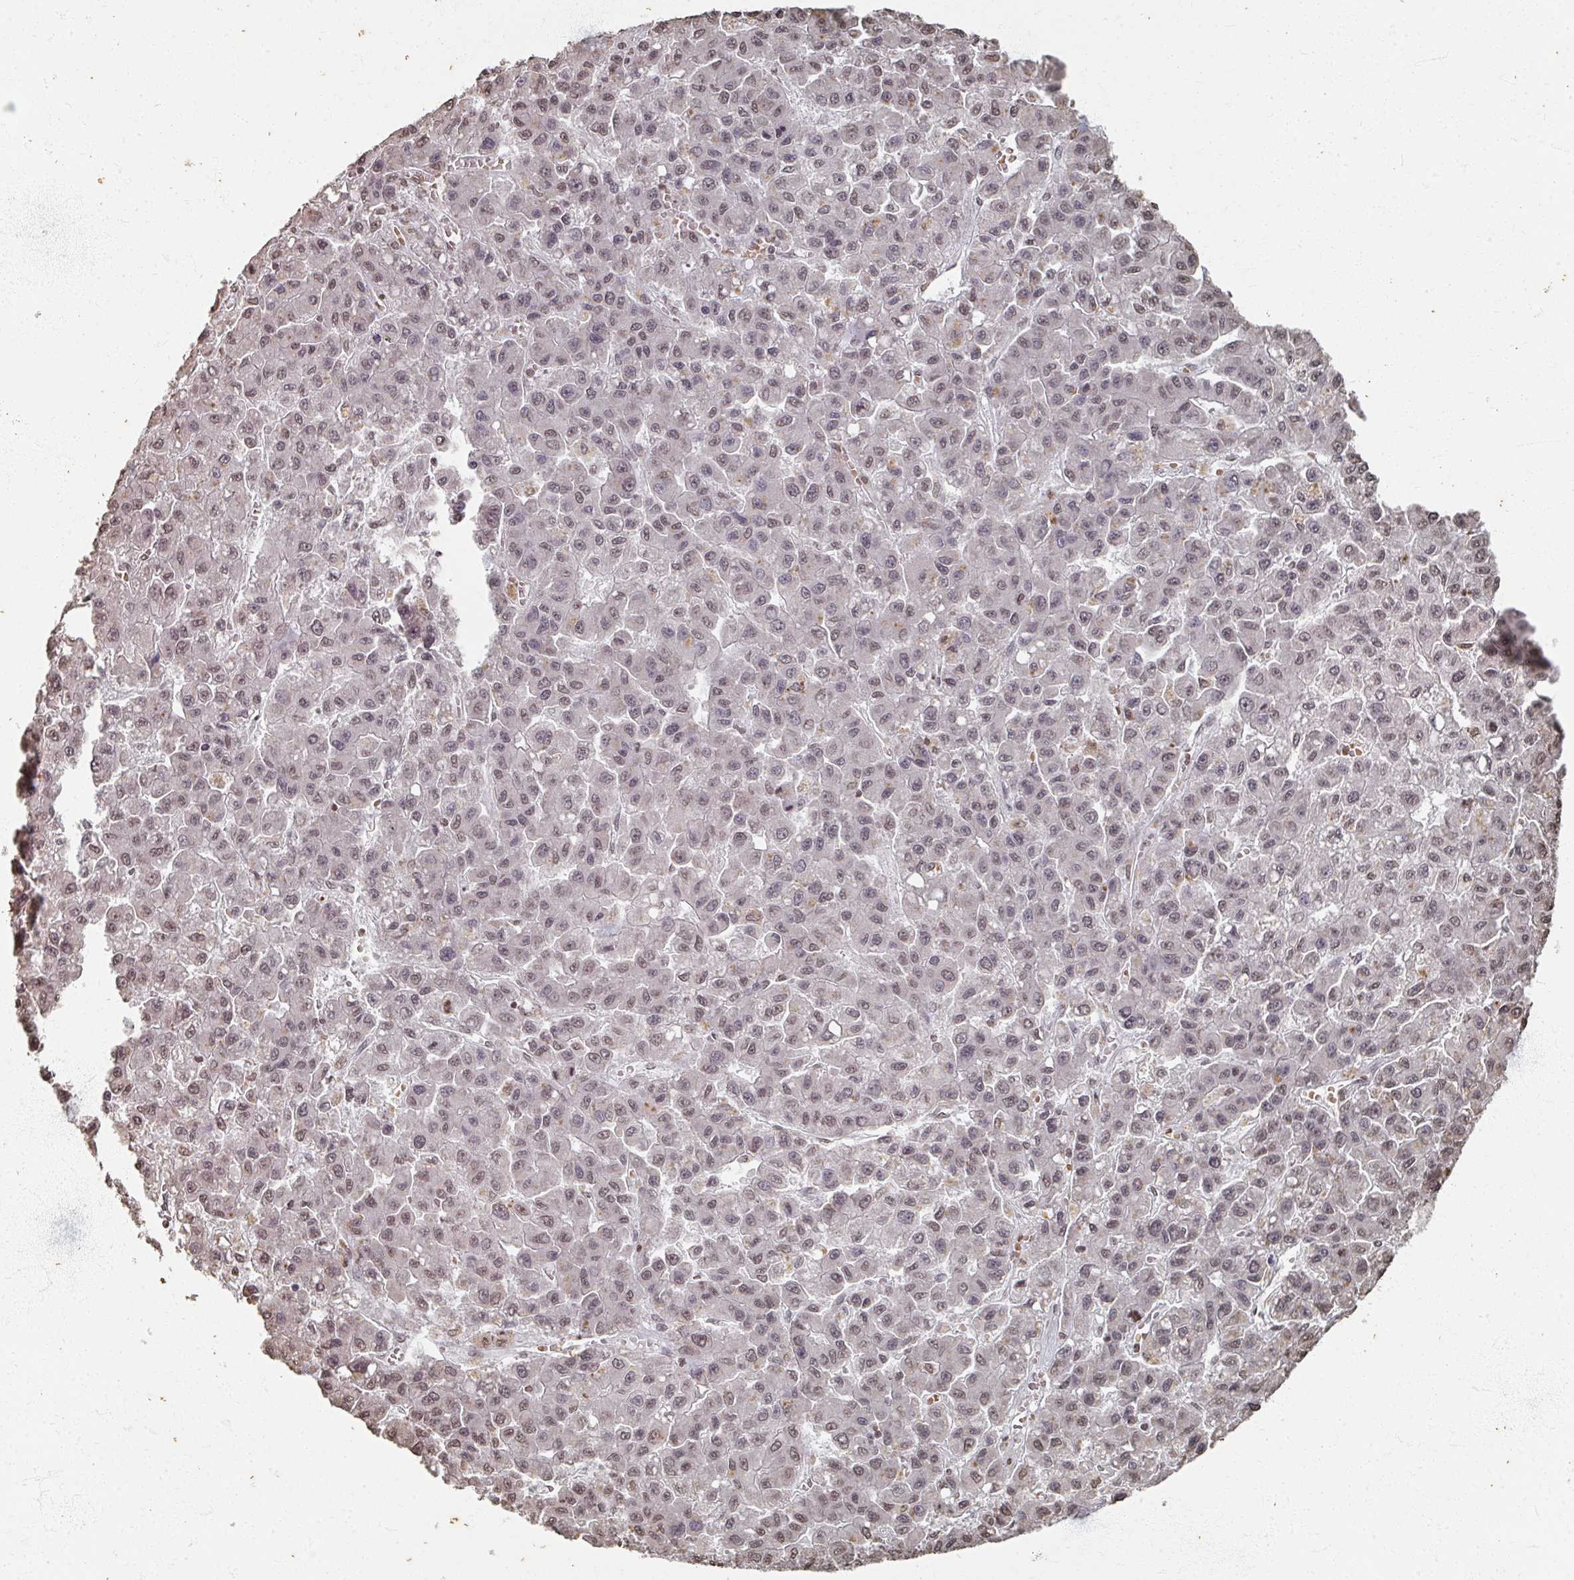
{"staining": {"intensity": "weak", "quantity": "25%-75%", "location": "nuclear"}, "tissue": "liver cancer", "cell_type": "Tumor cells", "image_type": "cancer", "snomed": [{"axis": "morphology", "description": "Carcinoma, Hepatocellular, NOS"}, {"axis": "topography", "description": "Liver"}], "caption": "High-magnification brightfield microscopy of hepatocellular carcinoma (liver) stained with DAB (brown) and counterstained with hematoxylin (blue). tumor cells exhibit weak nuclear expression is identified in about25%-75% of cells. (IHC, brightfield microscopy, high magnification).", "gene": "DCUN1D5", "patient": {"sex": "male", "age": 70}}